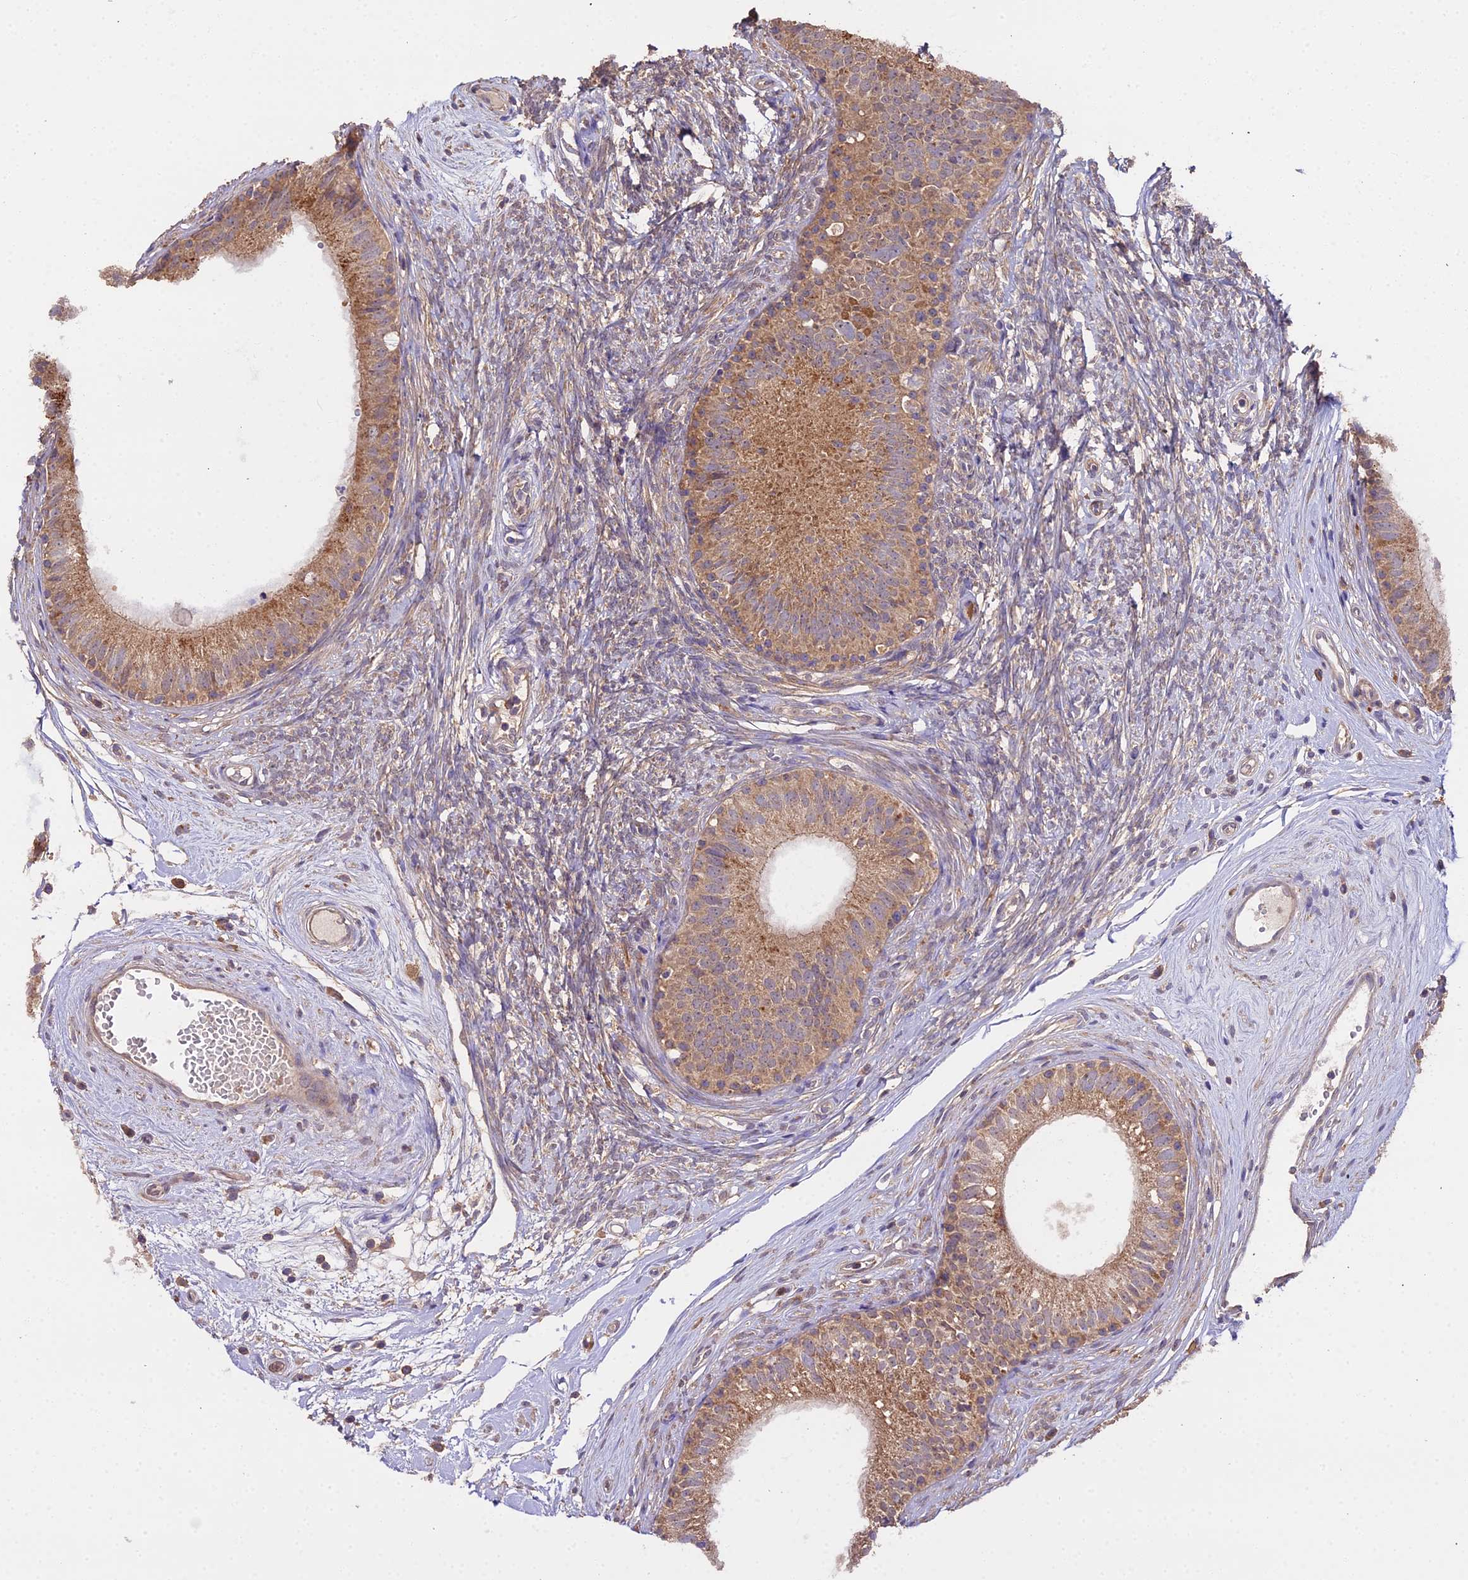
{"staining": {"intensity": "moderate", "quantity": ">75%", "location": "cytoplasmic/membranous"}, "tissue": "epididymis", "cell_type": "Glandular cells", "image_type": "normal", "snomed": [{"axis": "morphology", "description": "Normal tissue, NOS"}, {"axis": "topography", "description": "Epididymis"}], "caption": "IHC of unremarkable human epididymis reveals medium levels of moderate cytoplasmic/membranous expression in approximately >75% of glandular cells.", "gene": "METTL13", "patient": {"sex": "male", "age": 74}}